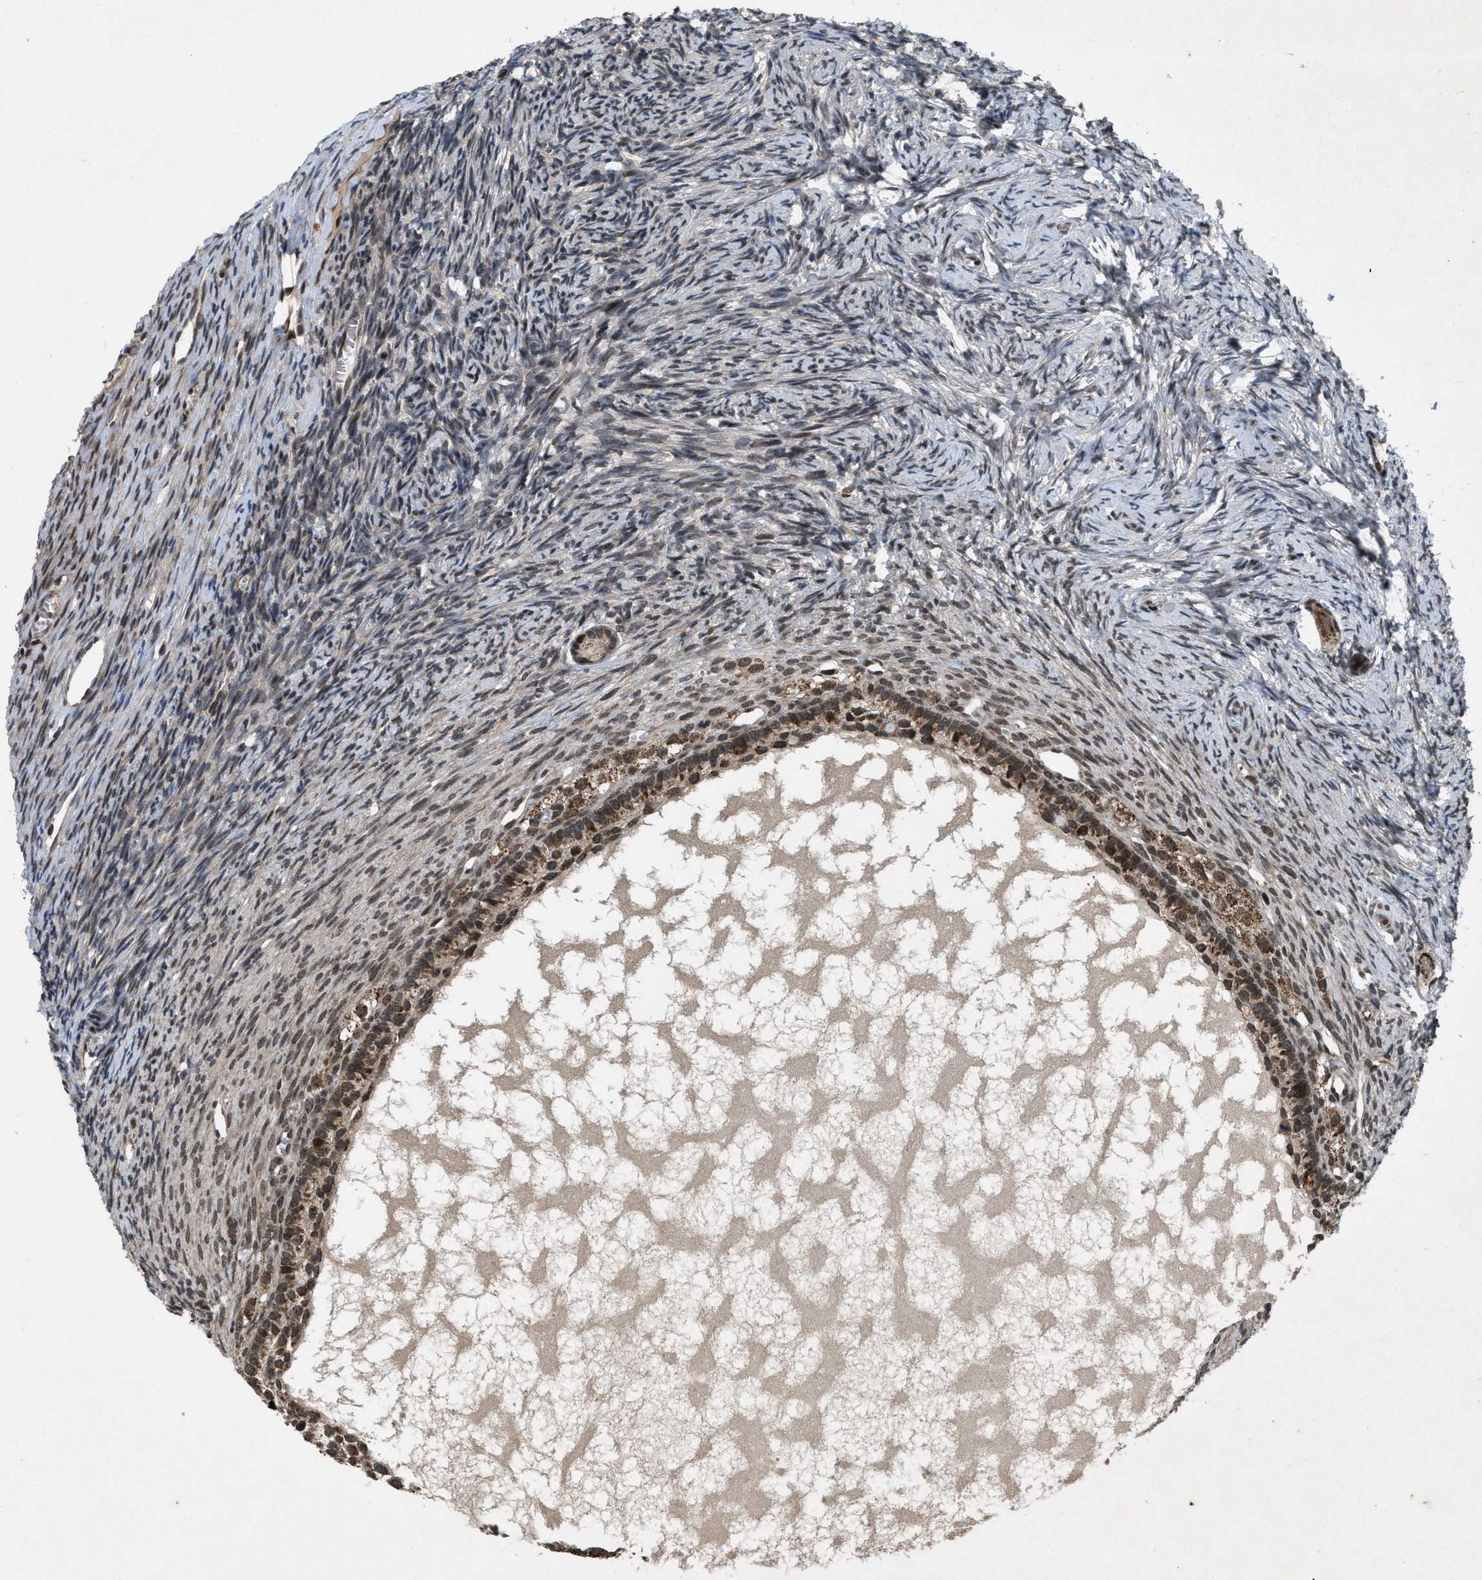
{"staining": {"intensity": "moderate", "quantity": ">75%", "location": "cytoplasmic/membranous,nuclear"}, "tissue": "ovary", "cell_type": "Follicle cells", "image_type": "normal", "snomed": [{"axis": "morphology", "description": "Normal tissue, NOS"}, {"axis": "topography", "description": "Ovary"}], "caption": "DAB immunohistochemical staining of benign human ovary exhibits moderate cytoplasmic/membranous,nuclear protein positivity in approximately >75% of follicle cells.", "gene": "ZNHIT1", "patient": {"sex": "female", "age": 27}}